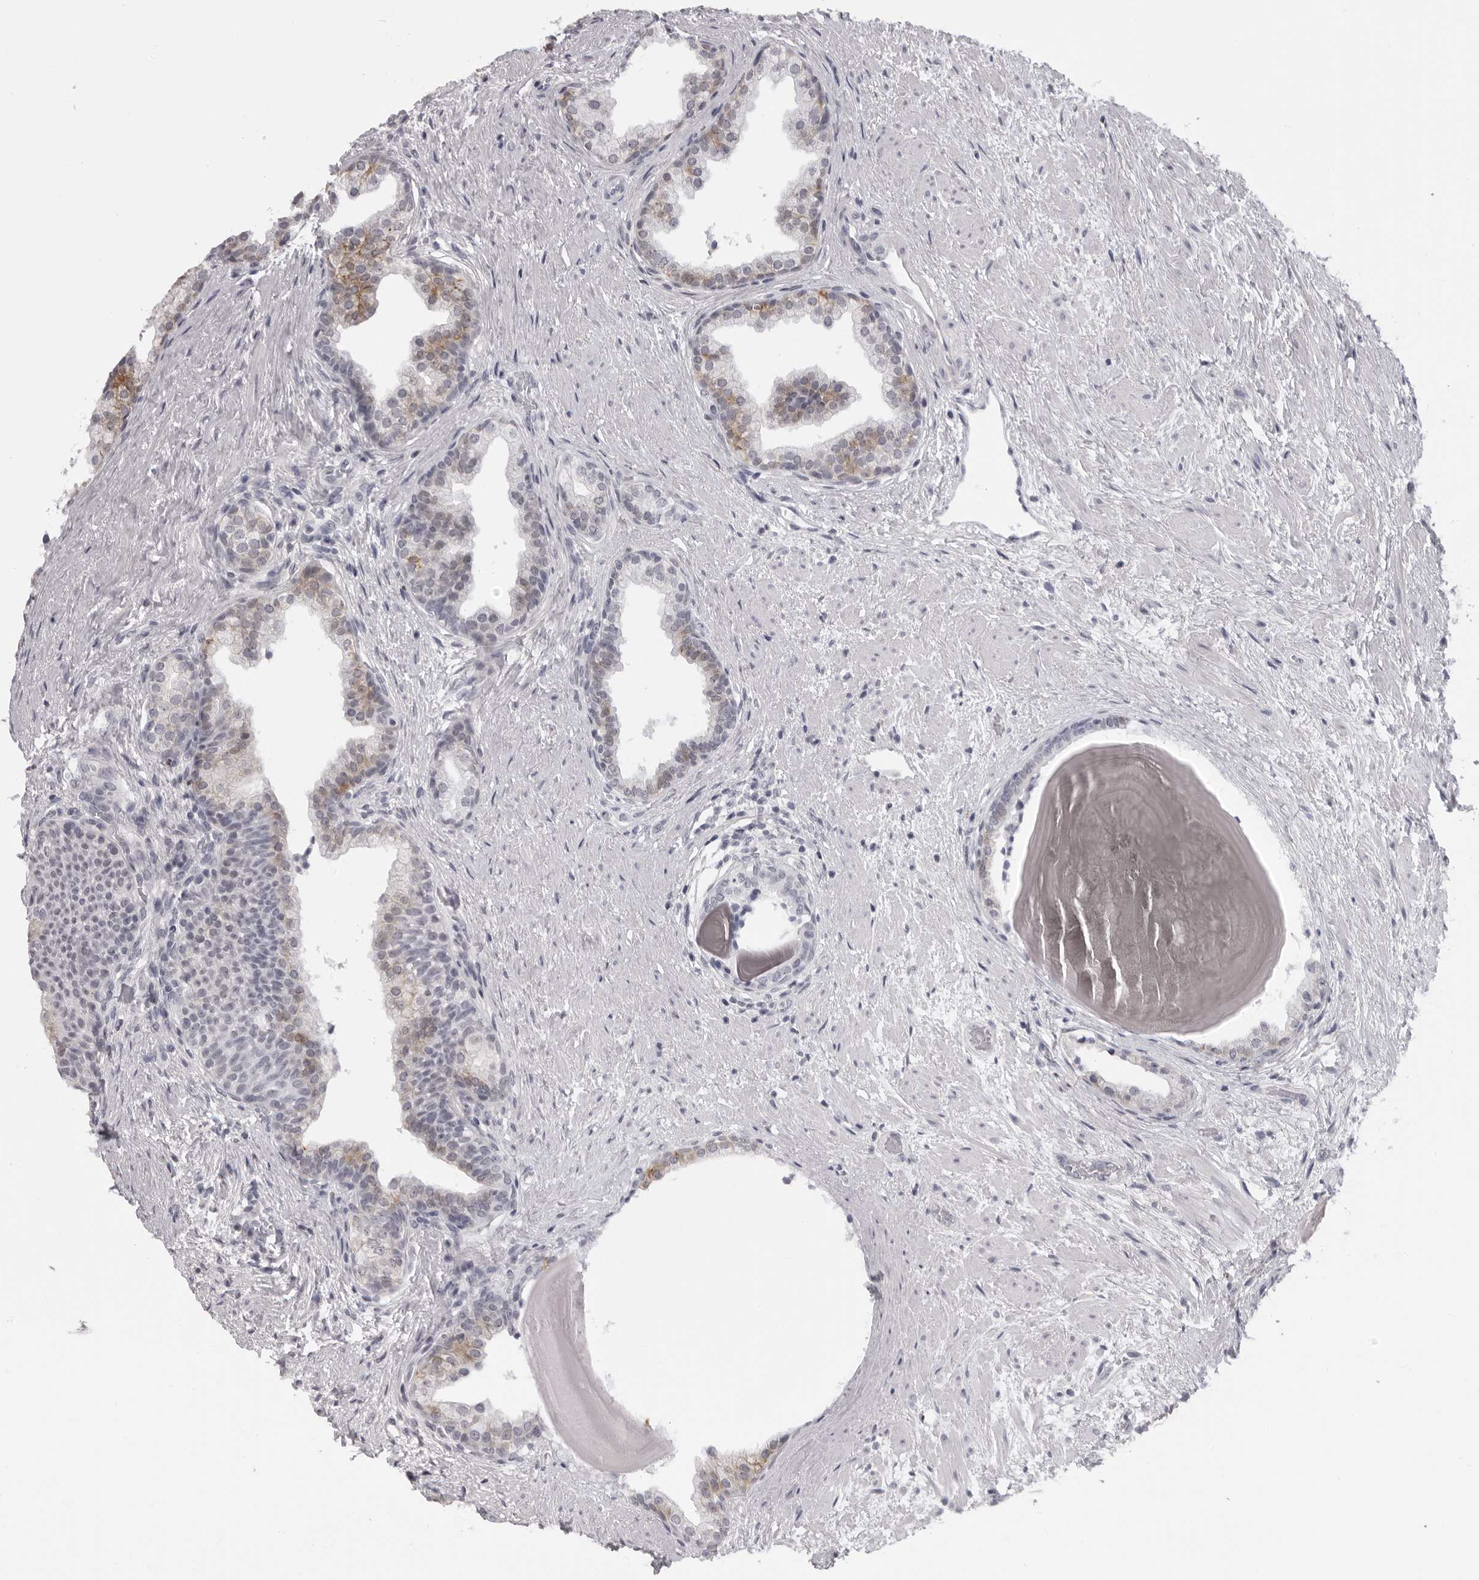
{"staining": {"intensity": "weak", "quantity": "<25%", "location": "cytoplasmic/membranous"}, "tissue": "prostate", "cell_type": "Glandular cells", "image_type": "normal", "snomed": [{"axis": "morphology", "description": "Normal tissue, NOS"}, {"axis": "topography", "description": "Prostate"}], "caption": "This is a micrograph of immunohistochemistry staining of unremarkable prostate, which shows no positivity in glandular cells. (Stains: DAB immunohistochemistry with hematoxylin counter stain, Microscopy: brightfield microscopy at high magnification).", "gene": "DNALI1", "patient": {"sex": "male", "age": 48}}